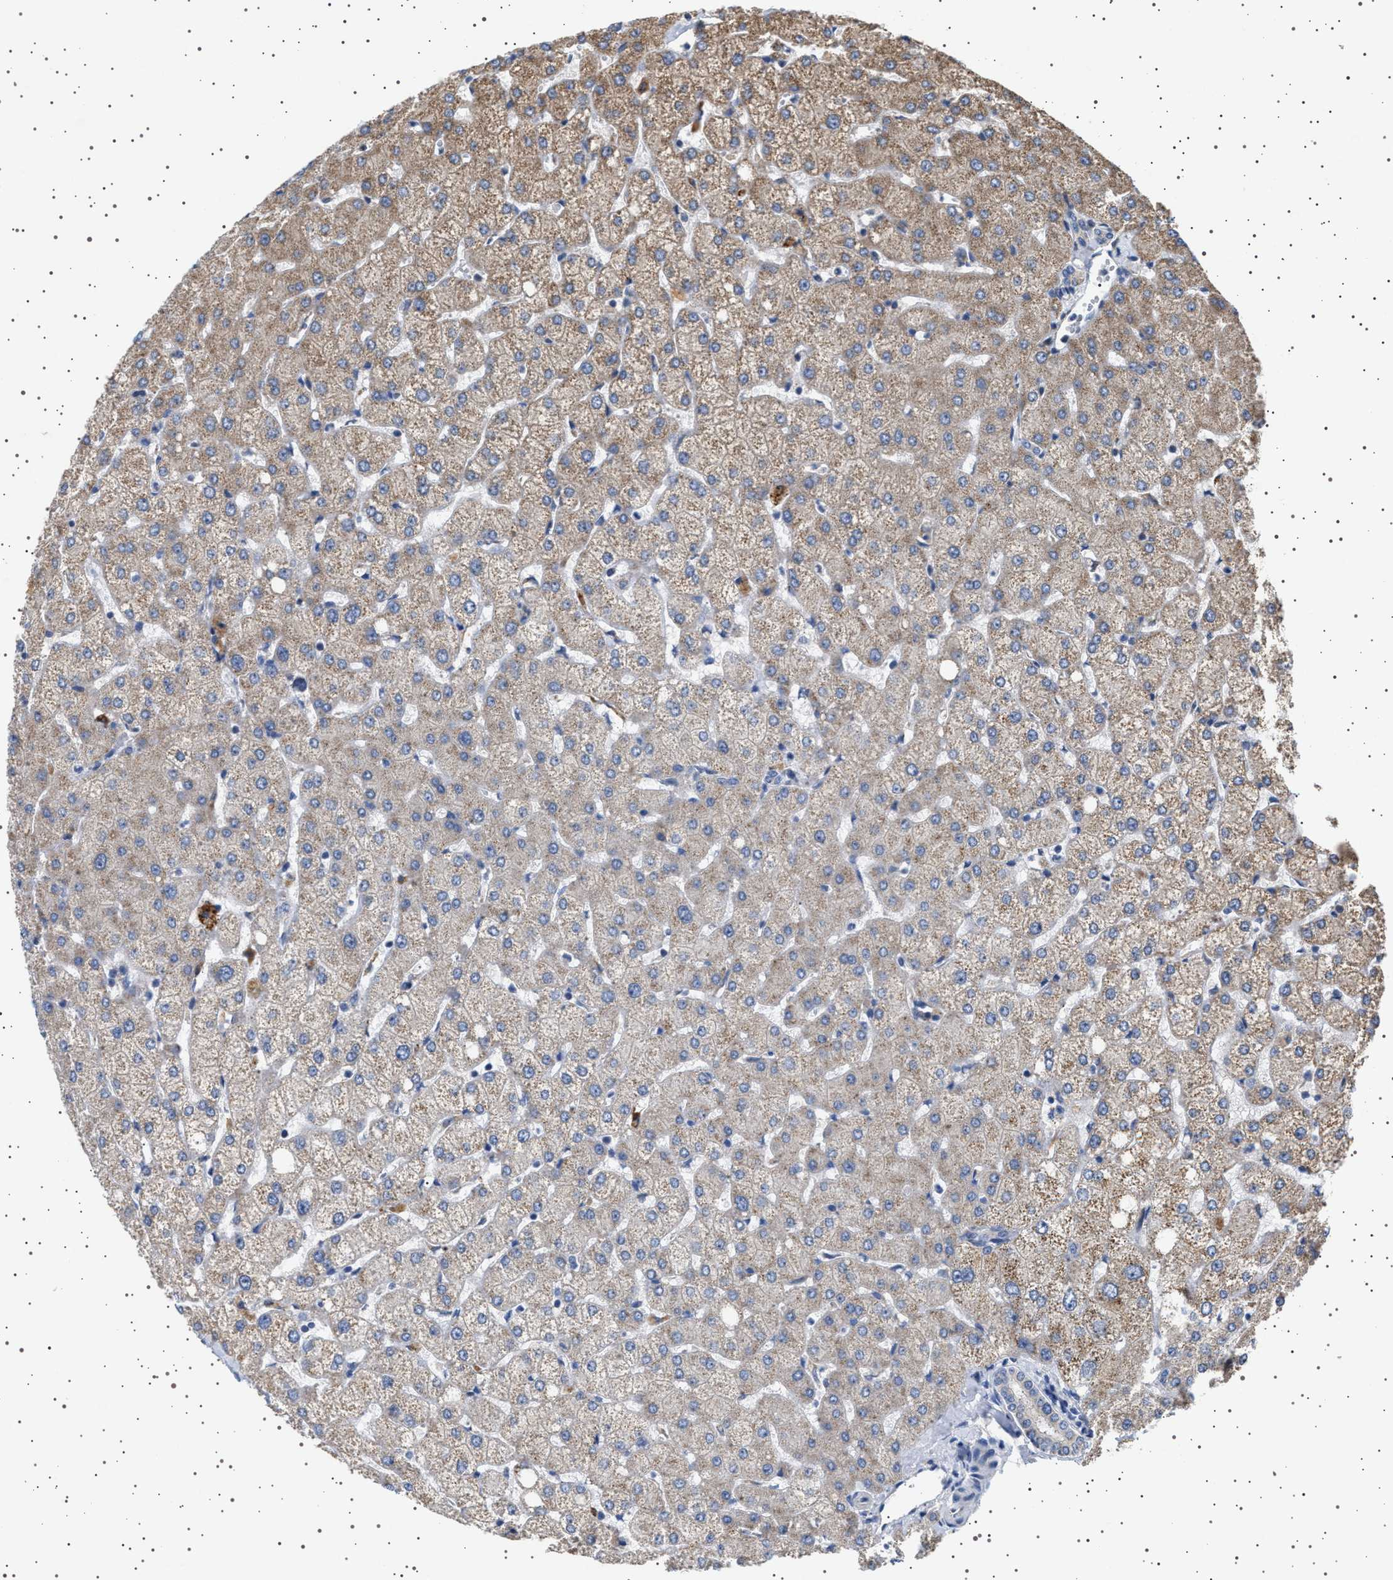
{"staining": {"intensity": "negative", "quantity": "none", "location": "none"}, "tissue": "liver", "cell_type": "Cholangiocytes", "image_type": "normal", "snomed": [{"axis": "morphology", "description": "Normal tissue, NOS"}, {"axis": "topography", "description": "Liver"}], "caption": "High magnification brightfield microscopy of unremarkable liver stained with DAB (brown) and counterstained with hematoxylin (blue): cholangiocytes show no significant expression.", "gene": "TRUB2", "patient": {"sex": "female", "age": 54}}